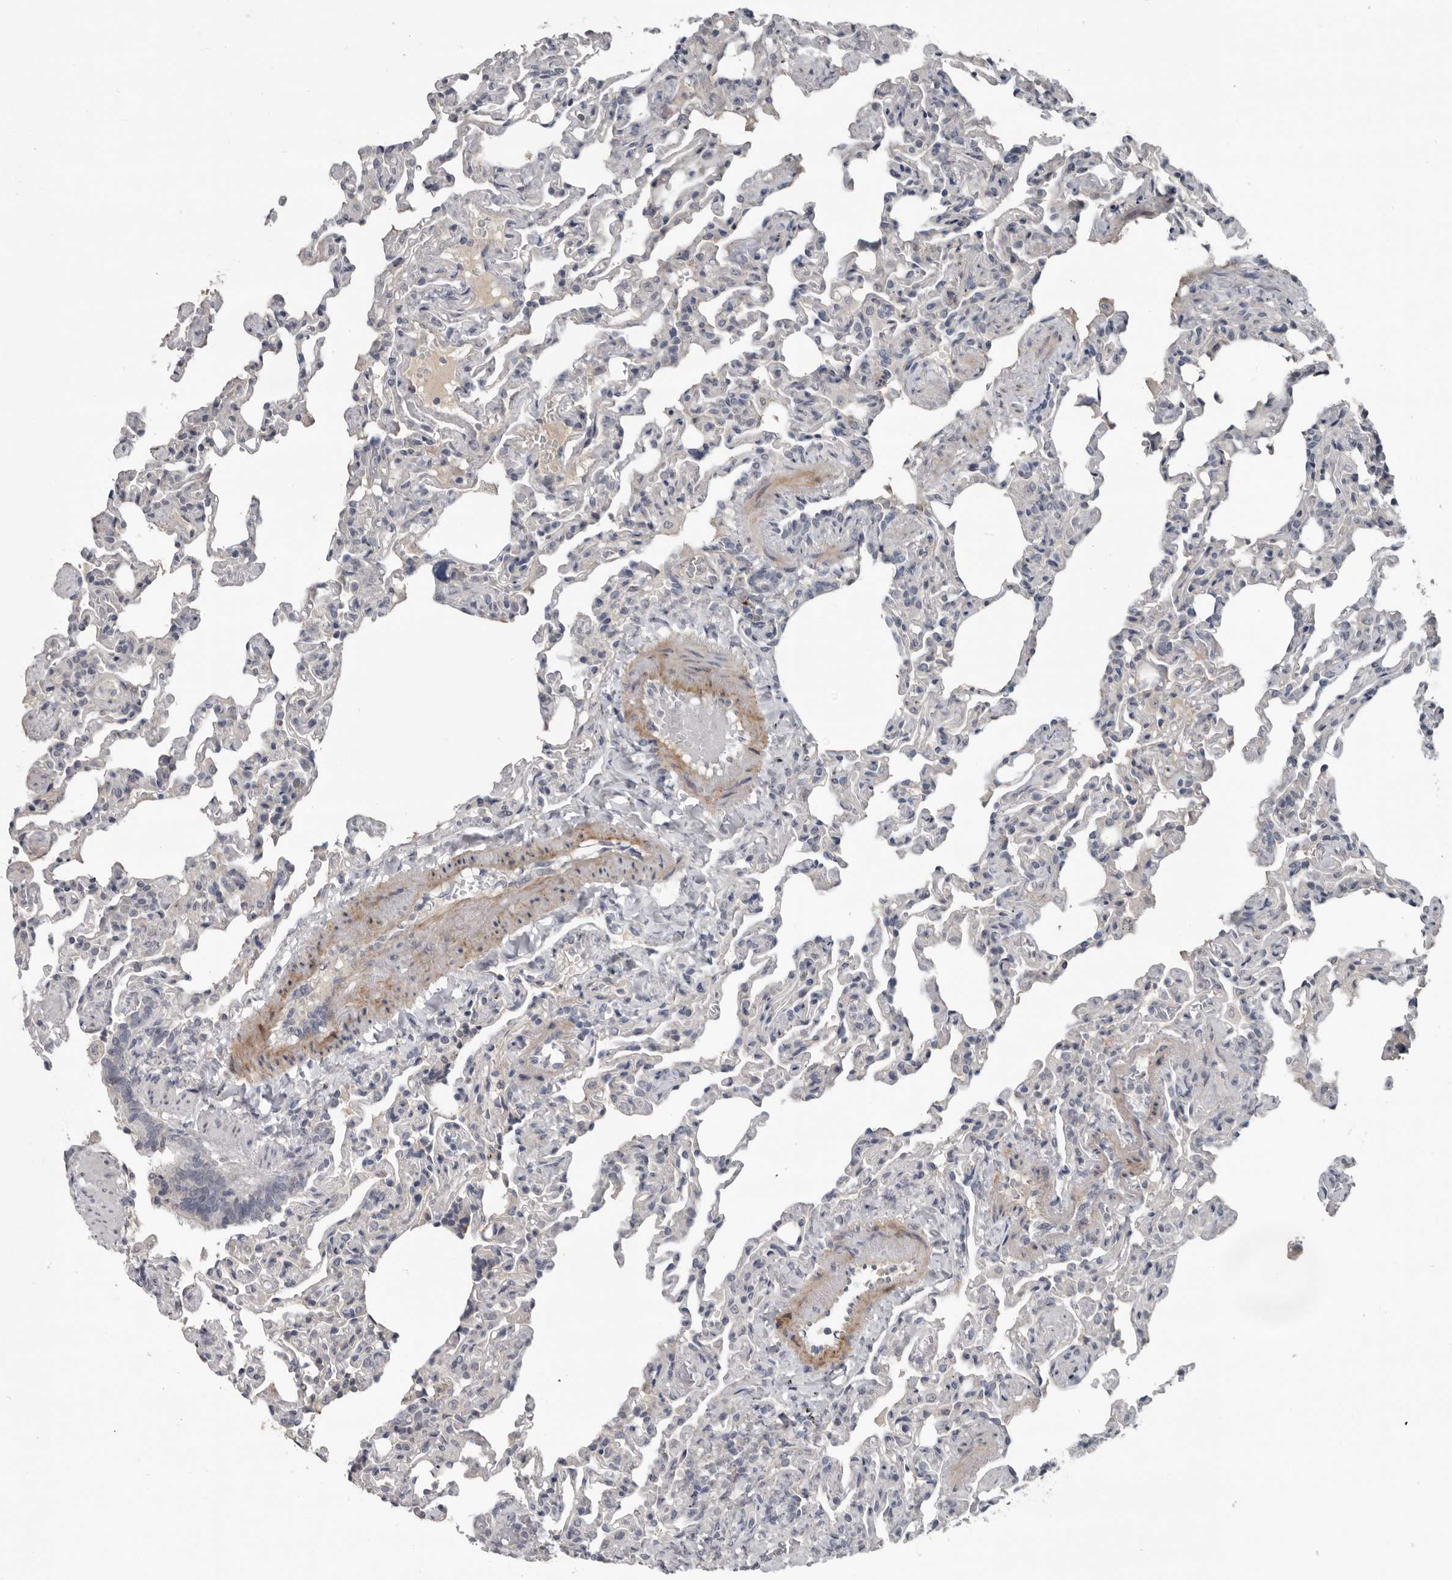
{"staining": {"intensity": "negative", "quantity": "none", "location": "none"}, "tissue": "lung", "cell_type": "Alveolar cells", "image_type": "normal", "snomed": [{"axis": "morphology", "description": "Normal tissue, NOS"}, {"axis": "topography", "description": "Lung"}], "caption": "This is an immunohistochemistry (IHC) micrograph of benign human lung. There is no expression in alveolar cells.", "gene": "C1orf216", "patient": {"sex": "male", "age": 20}}